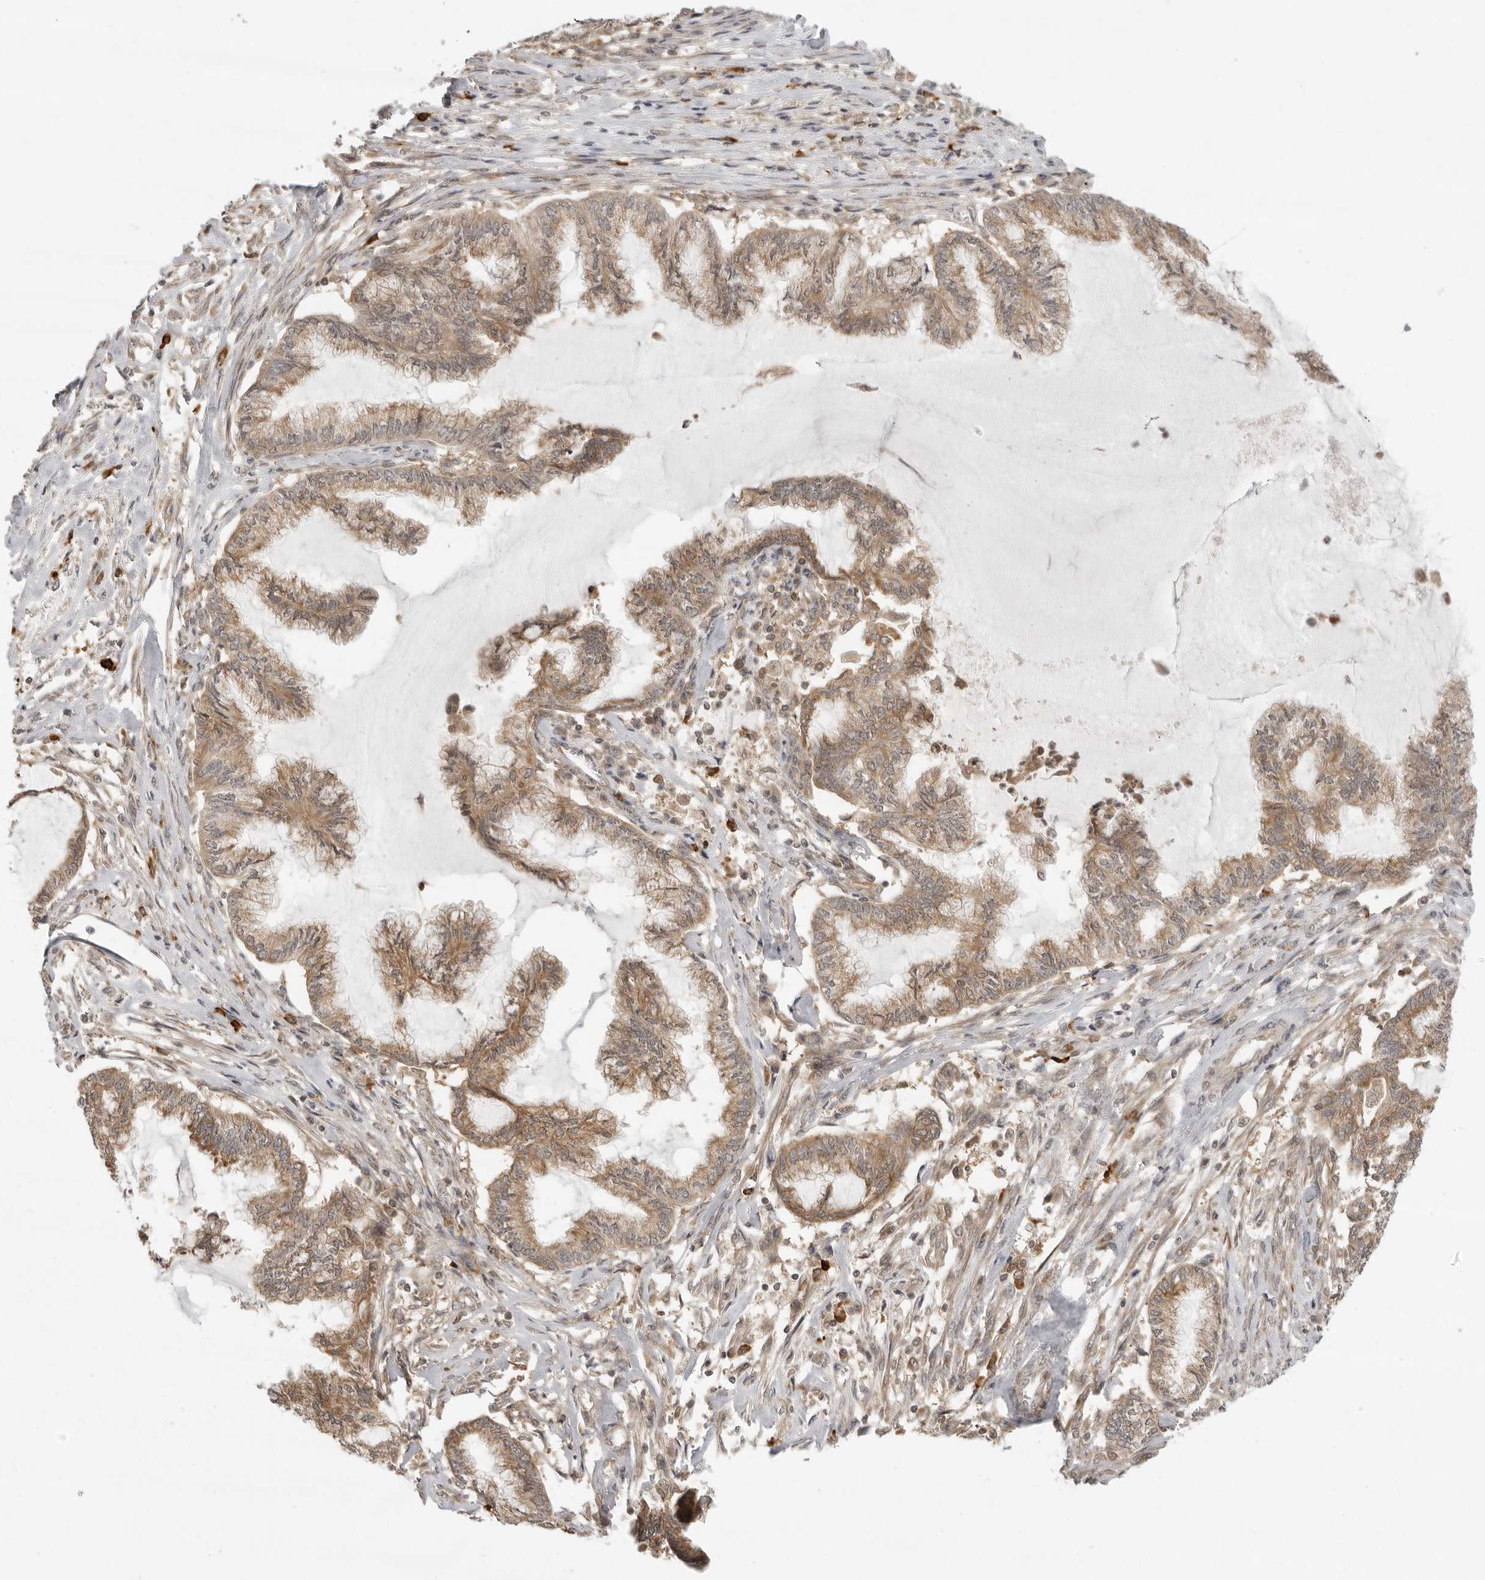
{"staining": {"intensity": "moderate", "quantity": ">75%", "location": "cytoplasmic/membranous"}, "tissue": "endometrial cancer", "cell_type": "Tumor cells", "image_type": "cancer", "snomed": [{"axis": "morphology", "description": "Adenocarcinoma, NOS"}, {"axis": "topography", "description": "Endometrium"}], "caption": "A high-resolution histopathology image shows immunohistochemistry staining of adenocarcinoma (endometrial), which displays moderate cytoplasmic/membranous staining in approximately >75% of tumor cells. The protein is shown in brown color, while the nuclei are stained blue.", "gene": "PRRC2A", "patient": {"sex": "female", "age": 86}}